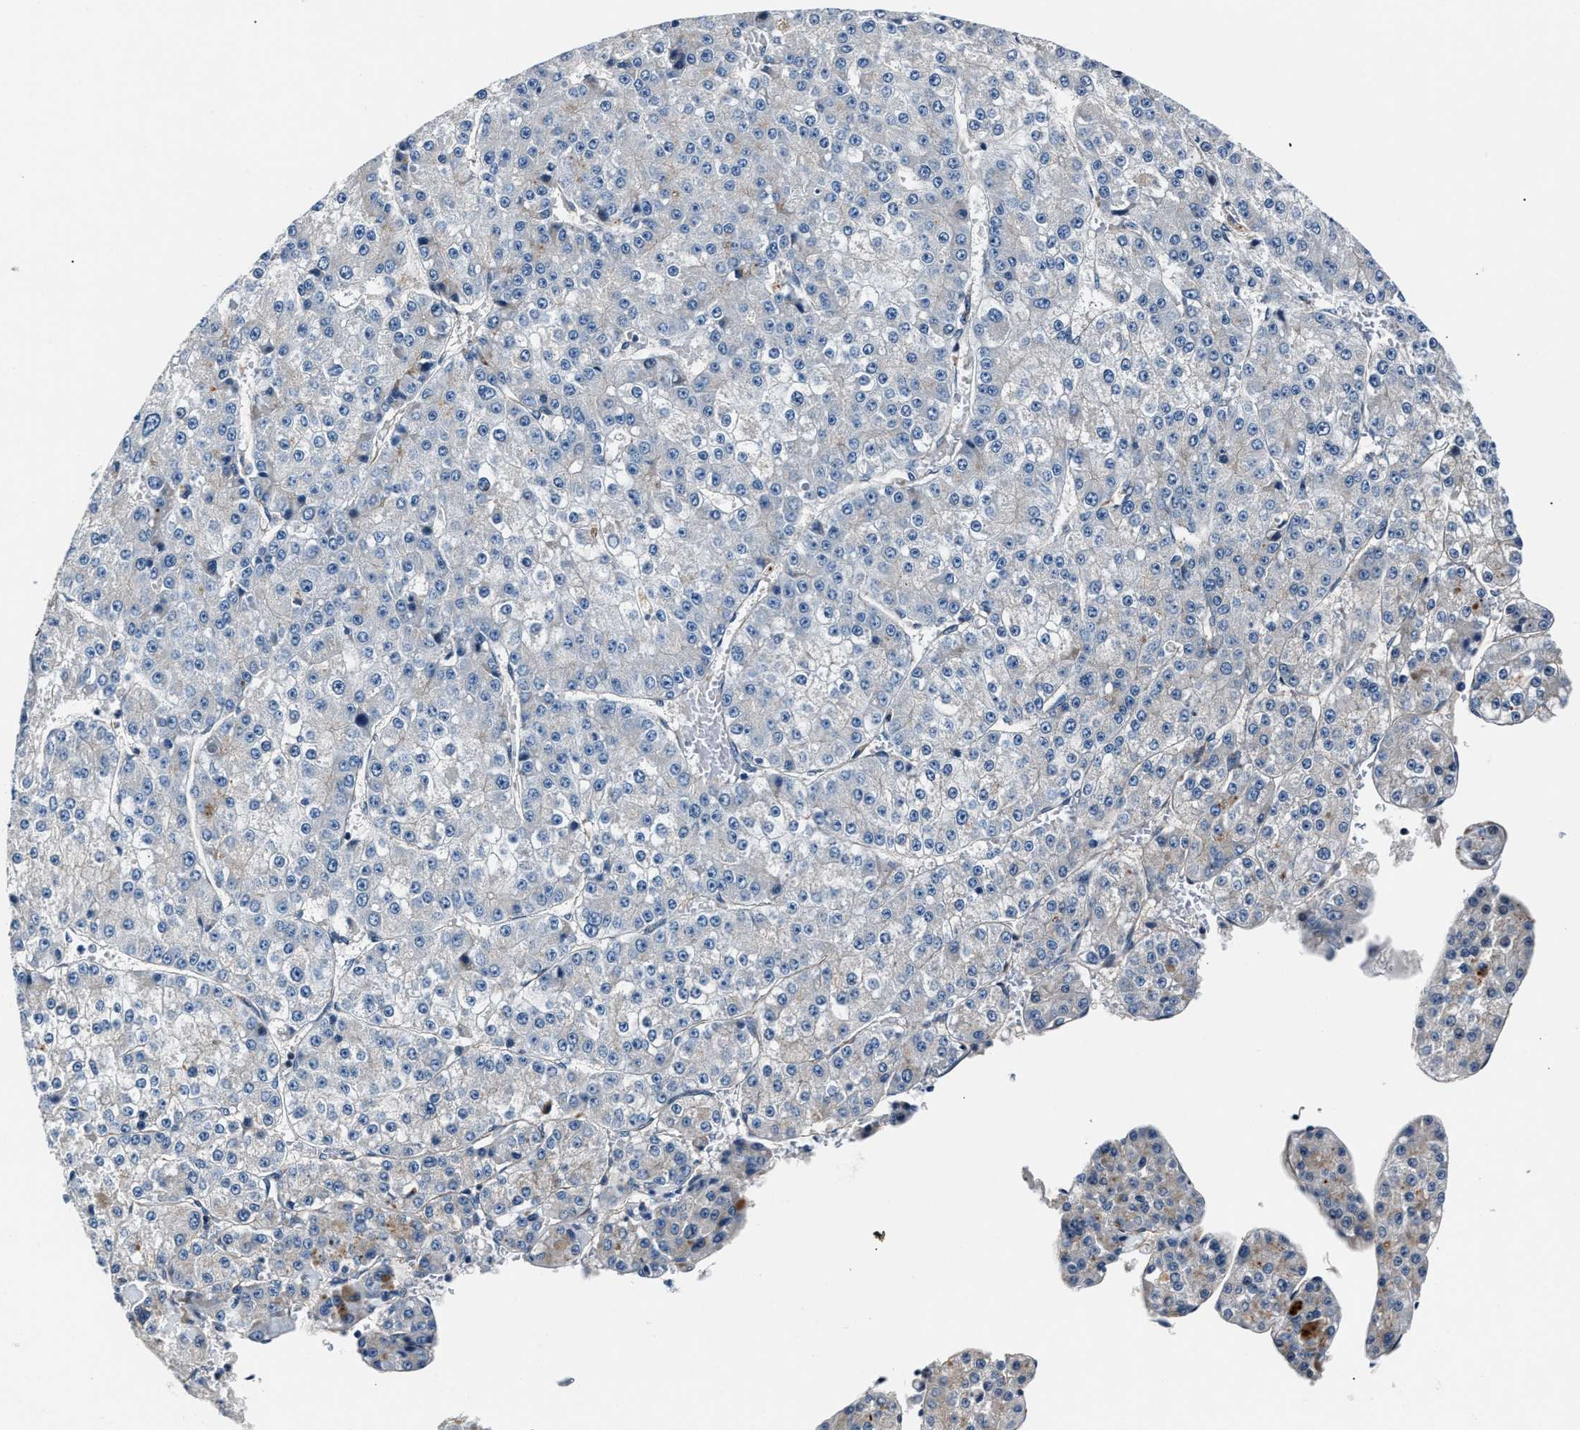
{"staining": {"intensity": "negative", "quantity": "none", "location": "none"}, "tissue": "liver cancer", "cell_type": "Tumor cells", "image_type": "cancer", "snomed": [{"axis": "morphology", "description": "Carcinoma, Hepatocellular, NOS"}, {"axis": "topography", "description": "Liver"}], "caption": "Immunohistochemistry of liver cancer (hepatocellular carcinoma) demonstrates no expression in tumor cells.", "gene": "MPDZ", "patient": {"sex": "female", "age": 73}}